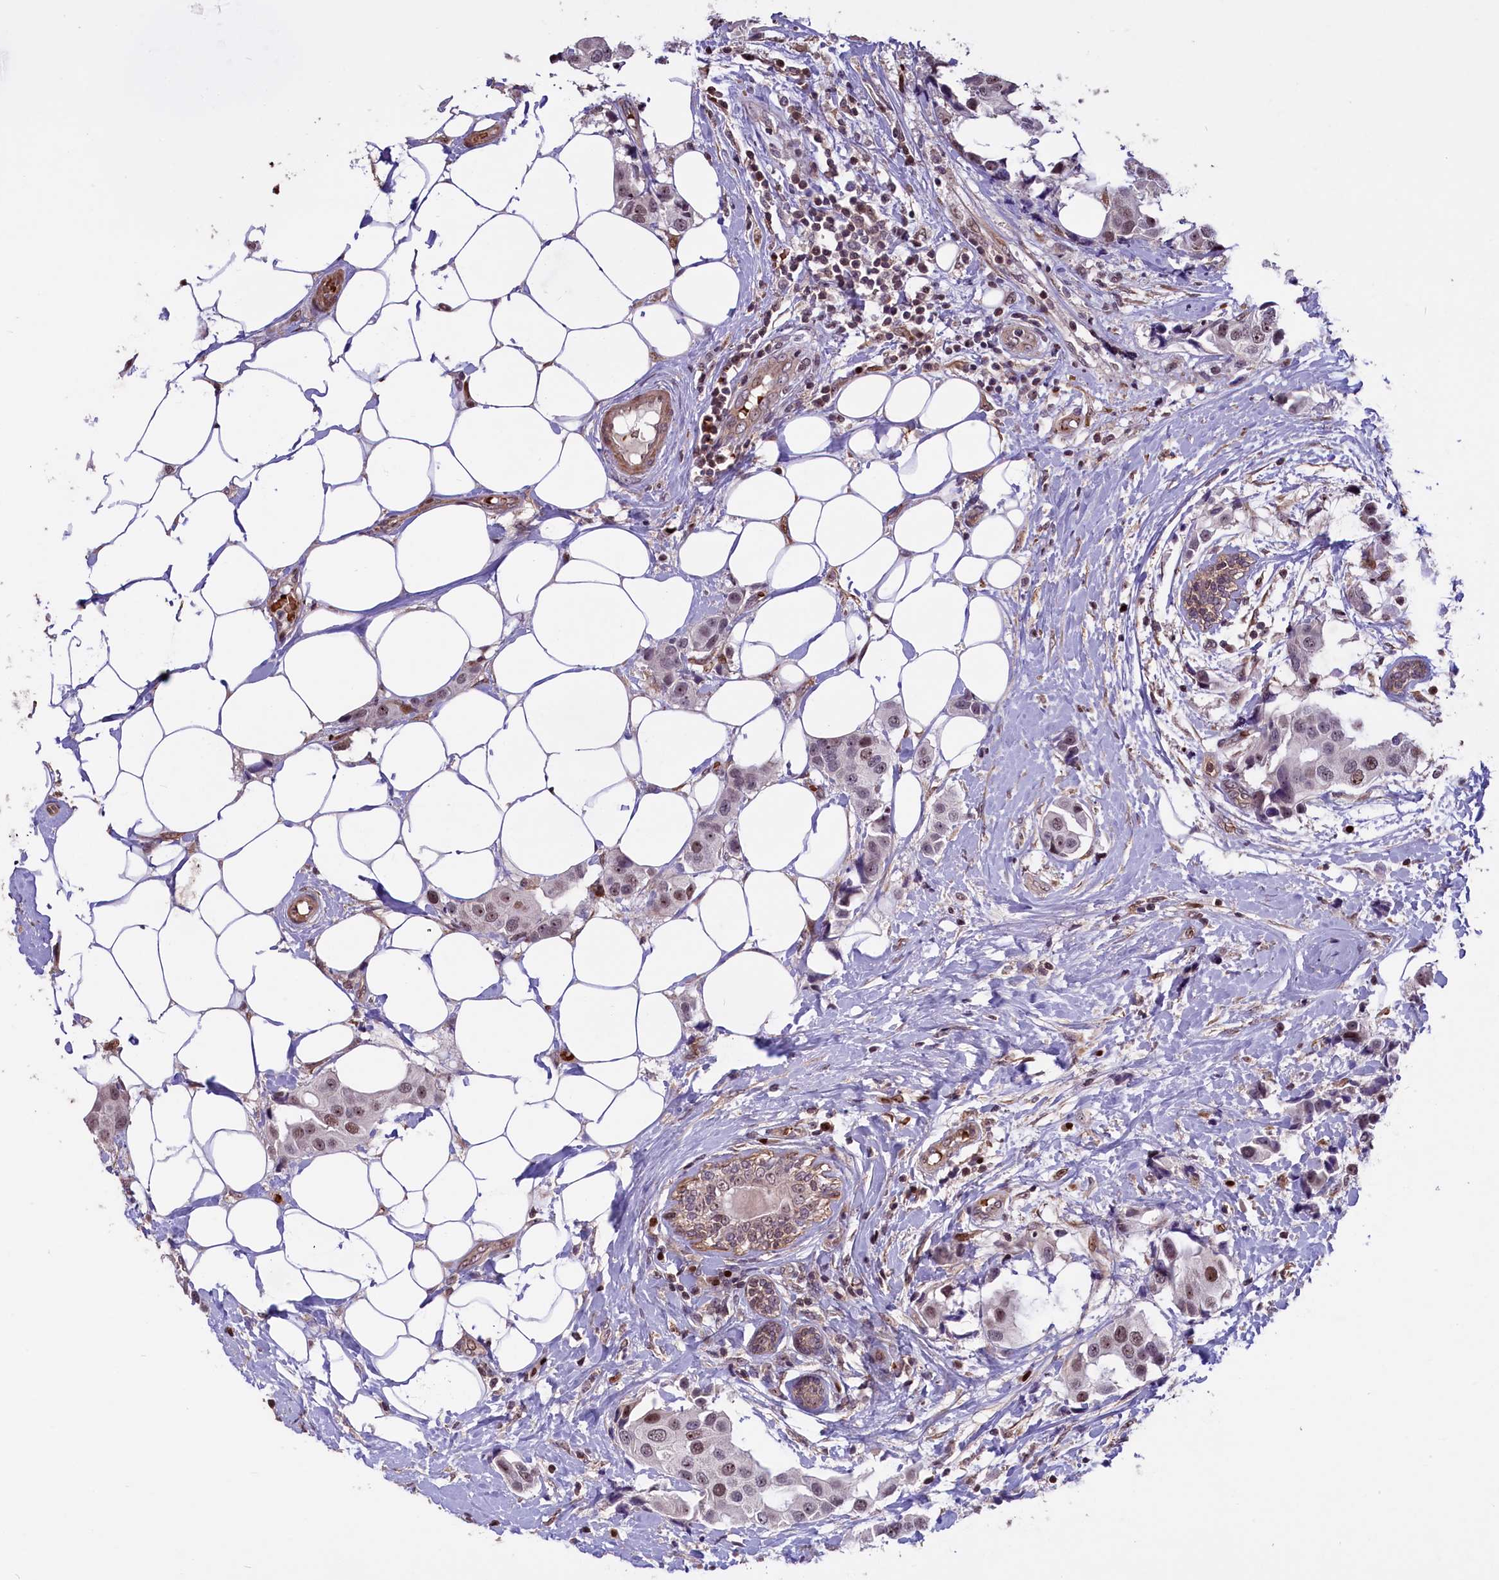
{"staining": {"intensity": "moderate", "quantity": "25%-75%", "location": "nuclear"}, "tissue": "breast cancer", "cell_type": "Tumor cells", "image_type": "cancer", "snomed": [{"axis": "morphology", "description": "Normal tissue, NOS"}, {"axis": "morphology", "description": "Duct carcinoma"}, {"axis": "topography", "description": "Breast"}], "caption": "Brown immunohistochemical staining in breast cancer (invasive ductal carcinoma) exhibits moderate nuclear staining in about 25%-75% of tumor cells. The staining was performed using DAB, with brown indicating positive protein expression. Nuclei are stained blue with hematoxylin.", "gene": "SHFL", "patient": {"sex": "female", "age": 39}}